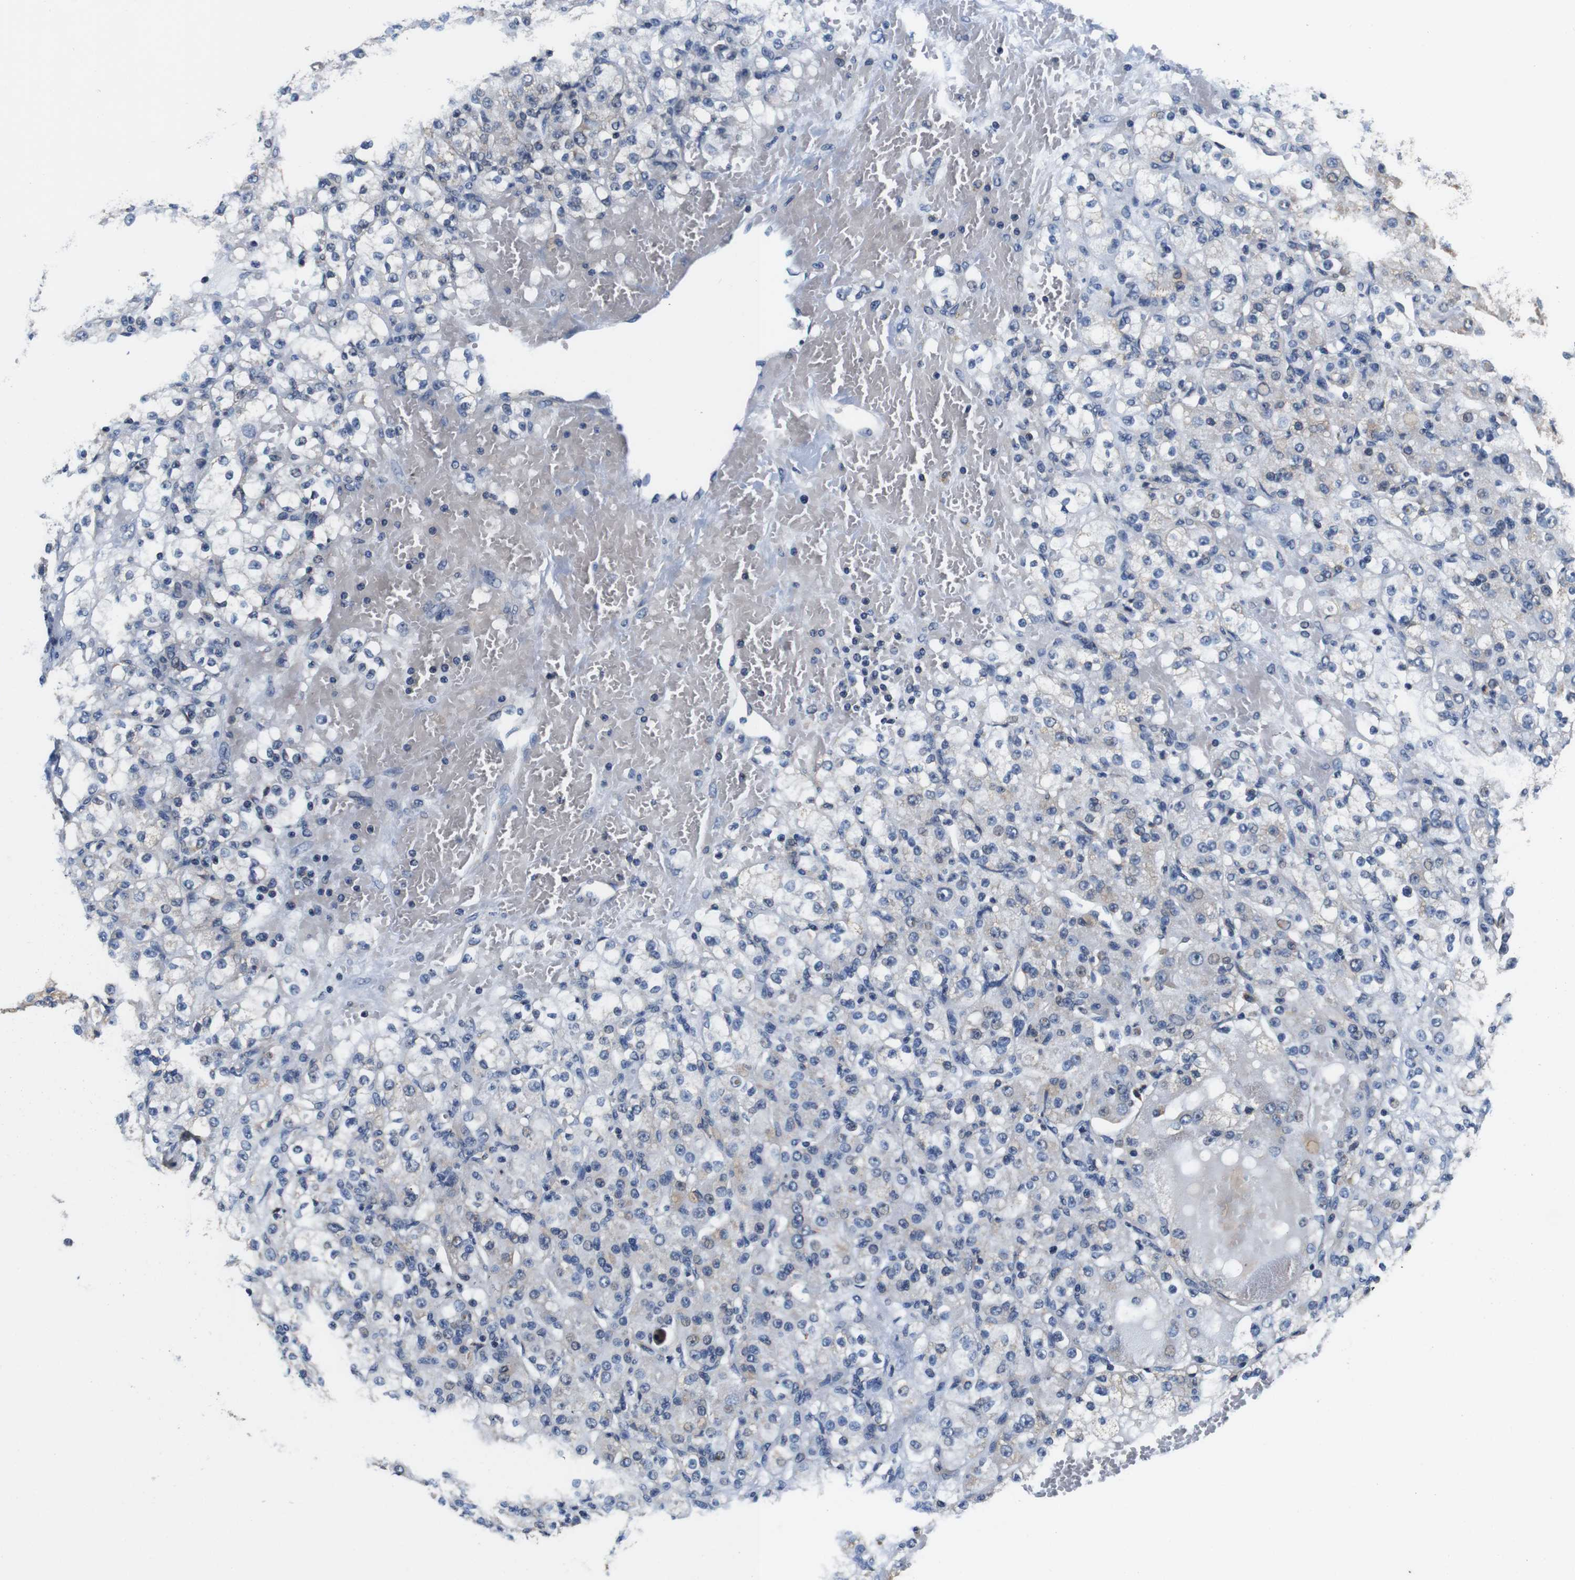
{"staining": {"intensity": "weak", "quantity": ">75%", "location": "cytoplasmic/membranous"}, "tissue": "renal cancer", "cell_type": "Tumor cells", "image_type": "cancer", "snomed": [{"axis": "morphology", "description": "Normal tissue, NOS"}, {"axis": "morphology", "description": "Adenocarcinoma, NOS"}, {"axis": "topography", "description": "Kidney"}], "caption": "Weak cytoplasmic/membranous staining for a protein is seen in about >75% of tumor cells of renal cancer (adenocarcinoma) using immunohistochemistry (IHC).", "gene": "LRP4", "patient": {"sex": "male", "age": 61}}